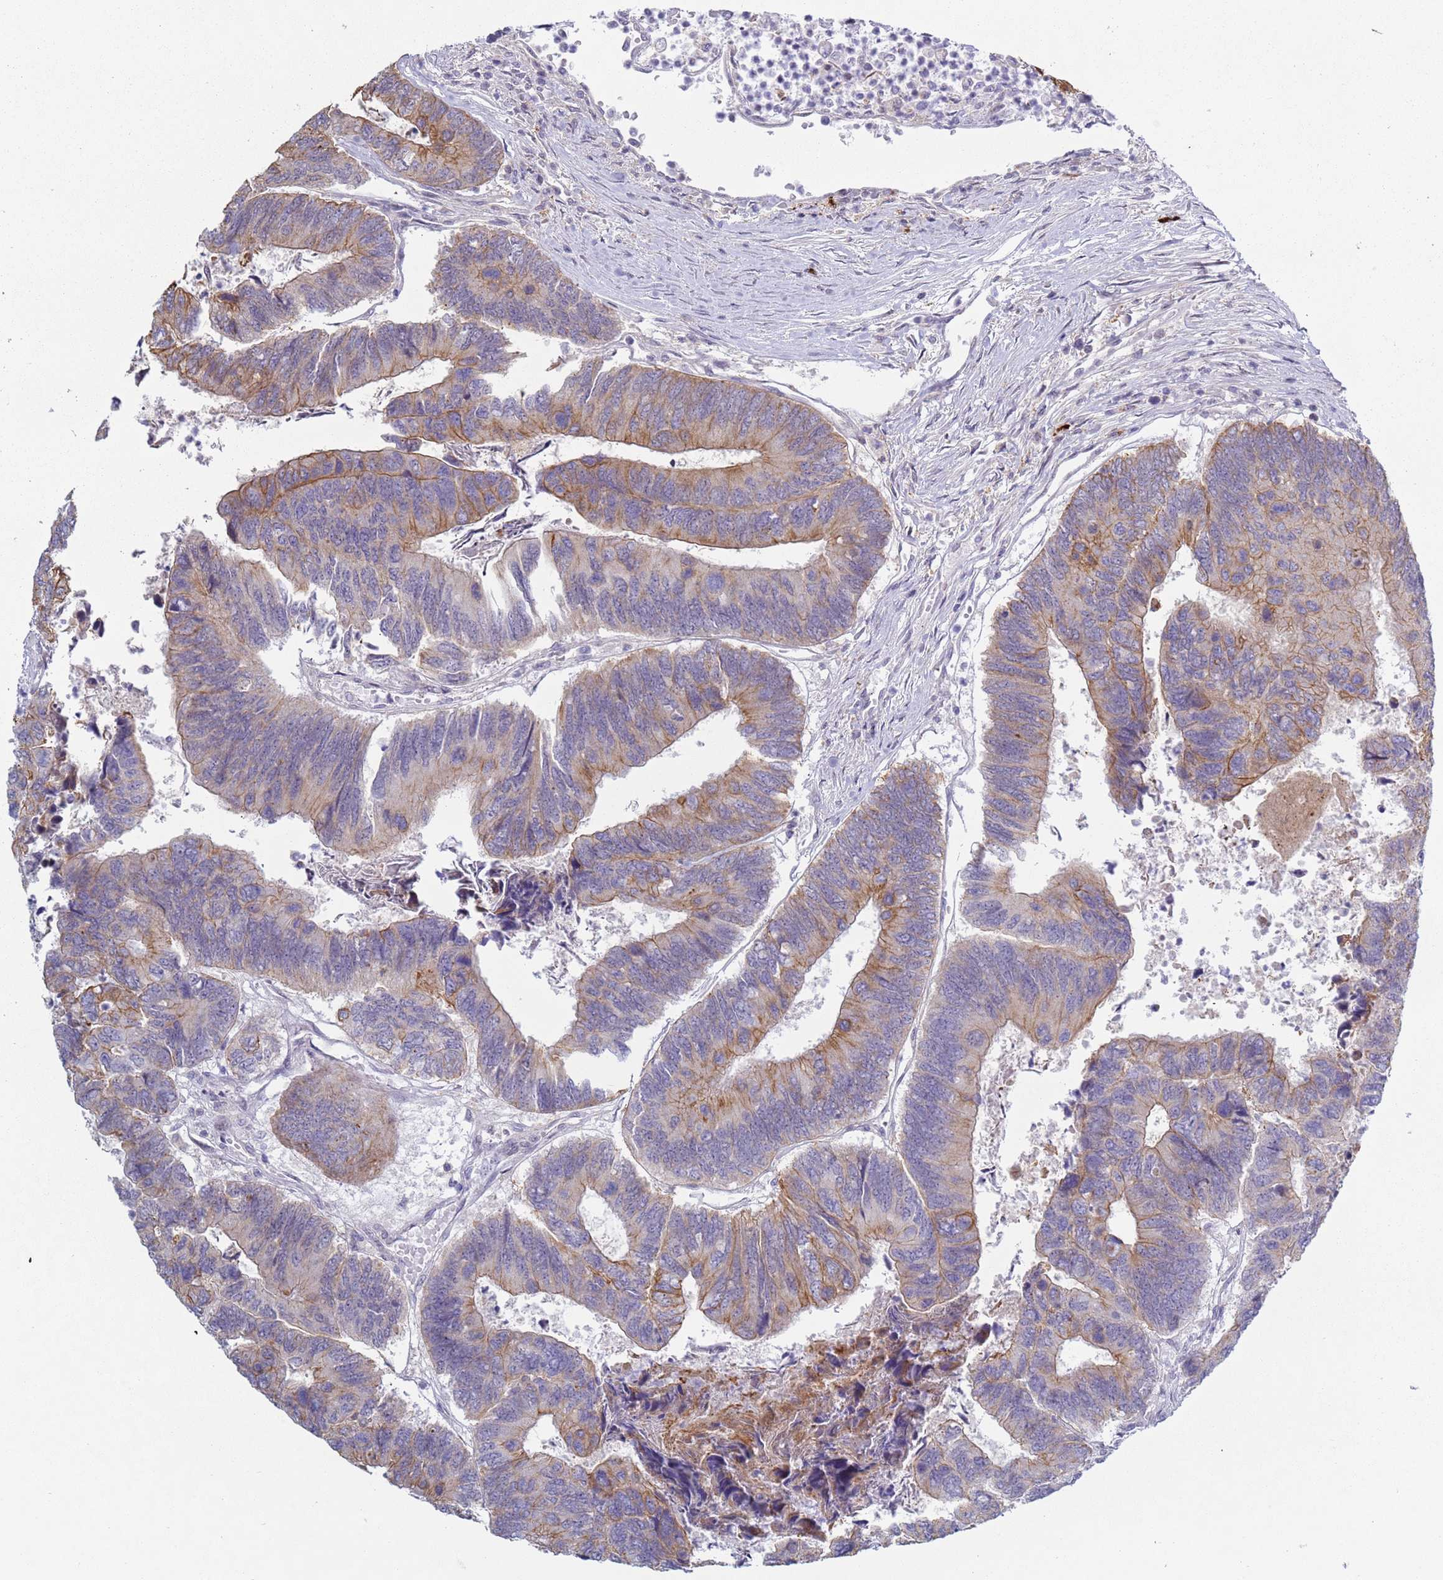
{"staining": {"intensity": "moderate", "quantity": ">75%", "location": "cytoplasmic/membranous"}, "tissue": "colorectal cancer", "cell_type": "Tumor cells", "image_type": "cancer", "snomed": [{"axis": "morphology", "description": "Adenocarcinoma, NOS"}, {"axis": "topography", "description": "Colon"}], "caption": "Immunohistochemical staining of colorectal cancer (adenocarcinoma) reveals medium levels of moderate cytoplasmic/membranous staining in approximately >75% of tumor cells.", "gene": "NPAP1", "patient": {"sex": "female", "age": 67}}